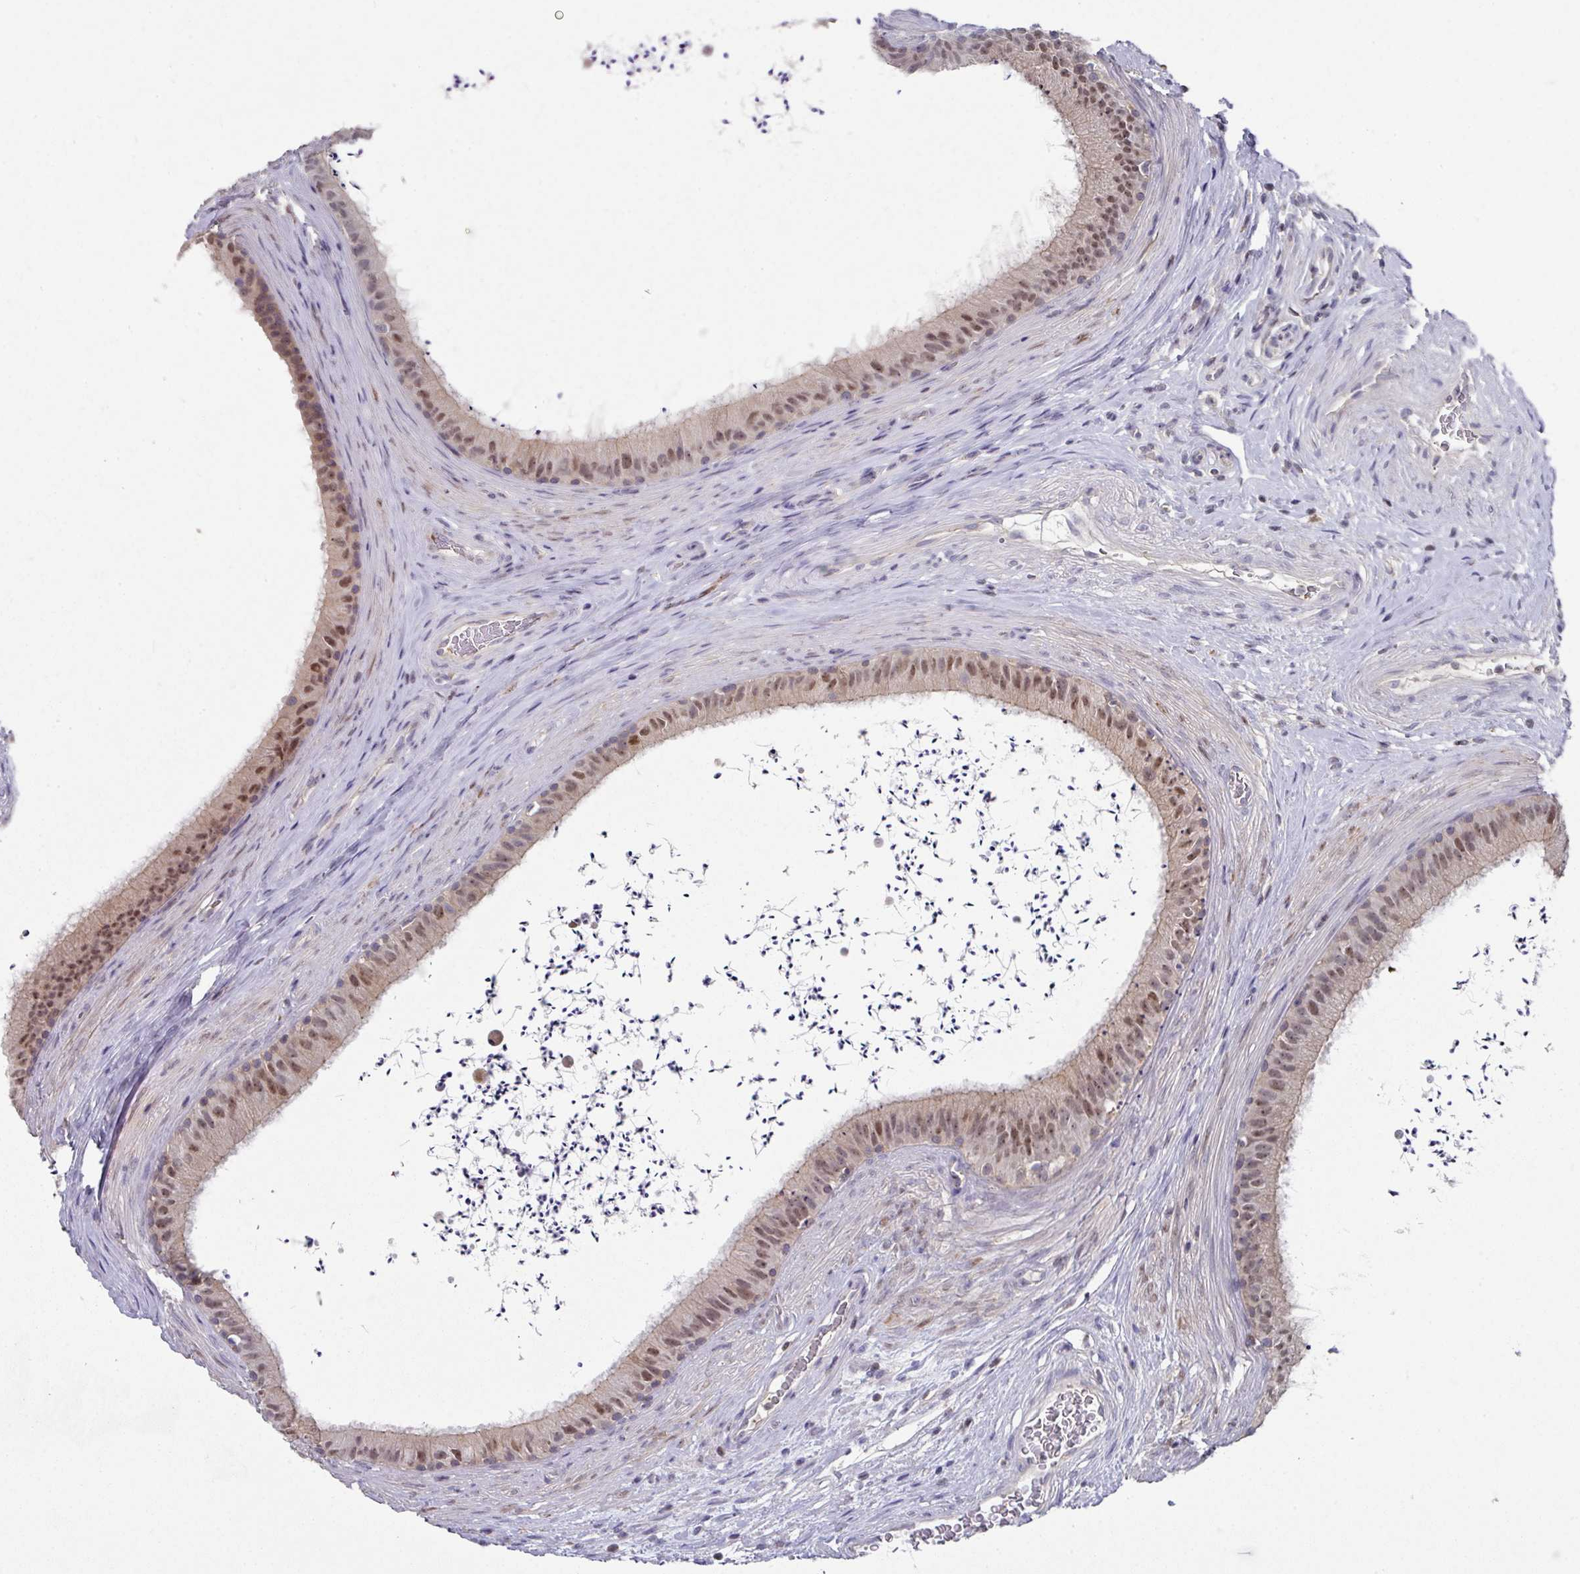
{"staining": {"intensity": "moderate", "quantity": "25%-75%", "location": "cytoplasmic/membranous,nuclear"}, "tissue": "epididymis", "cell_type": "Glandular cells", "image_type": "normal", "snomed": [{"axis": "morphology", "description": "Normal tissue, NOS"}, {"axis": "topography", "description": "Testis"}, {"axis": "topography", "description": "Epididymis"}], "caption": "Unremarkable epididymis was stained to show a protein in brown. There is medium levels of moderate cytoplasmic/membranous,nuclear positivity in approximately 25%-75% of glandular cells. The staining is performed using DAB (3,3'-diaminobenzidine) brown chromogen to label protein expression. The nuclei are counter-stained blue using hematoxylin.", "gene": "DCAF12L1", "patient": {"sex": "male", "age": 41}}